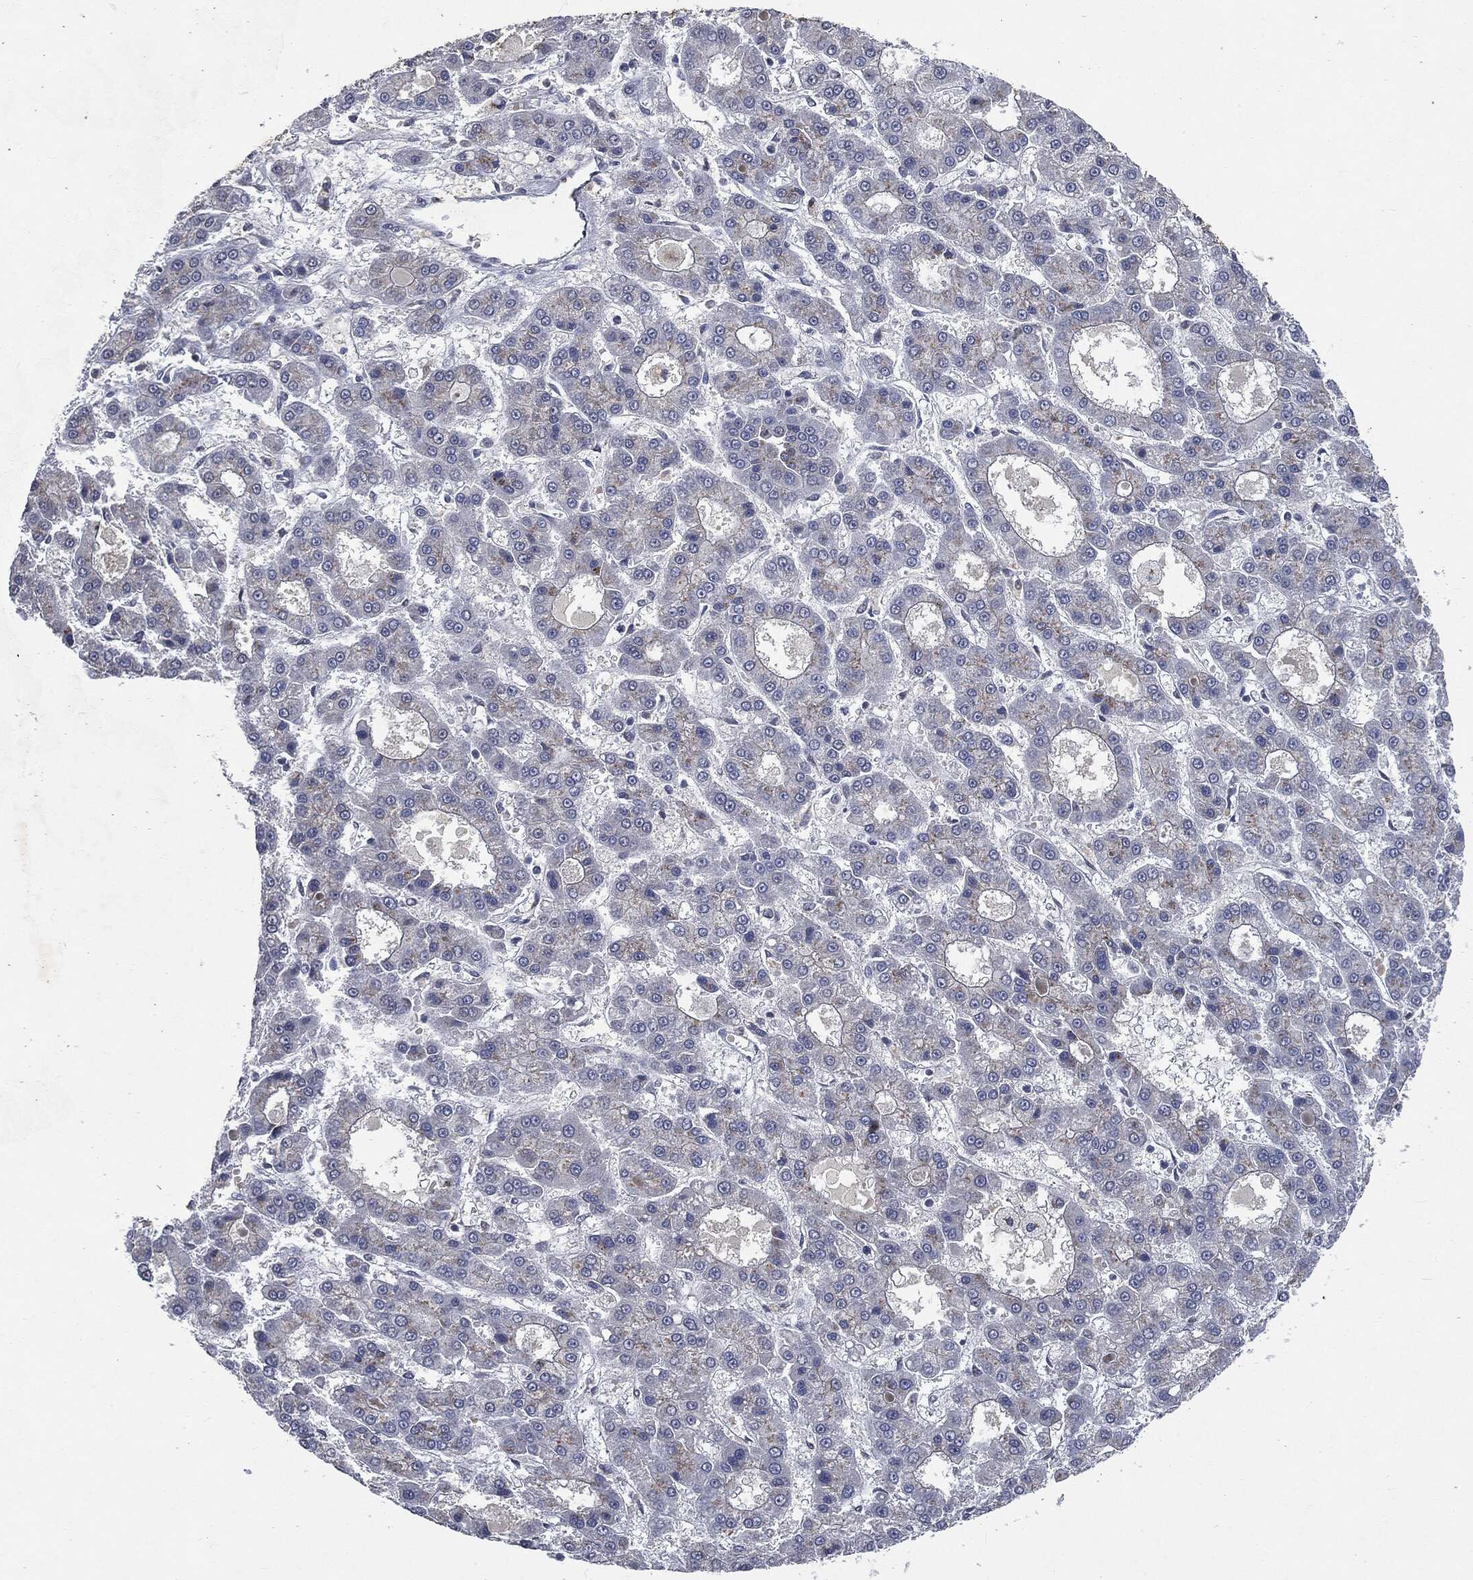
{"staining": {"intensity": "negative", "quantity": "none", "location": "none"}, "tissue": "liver cancer", "cell_type": "Tumor cells", "image_type": "cancer", "snomed": [{"axis": "morphology", "description": "Carcinoma, Hepatocellular, NOS"}, {"axis": "topography", "description": "Liver"}], "caption": "IHC photomicrograph of human liver hepatocellular carcinoma stained for a protein (brown), which demonstrates no staining in tumor cells.", "gene": "CASD1", "patient": {"sex": "male", "age": 70}}